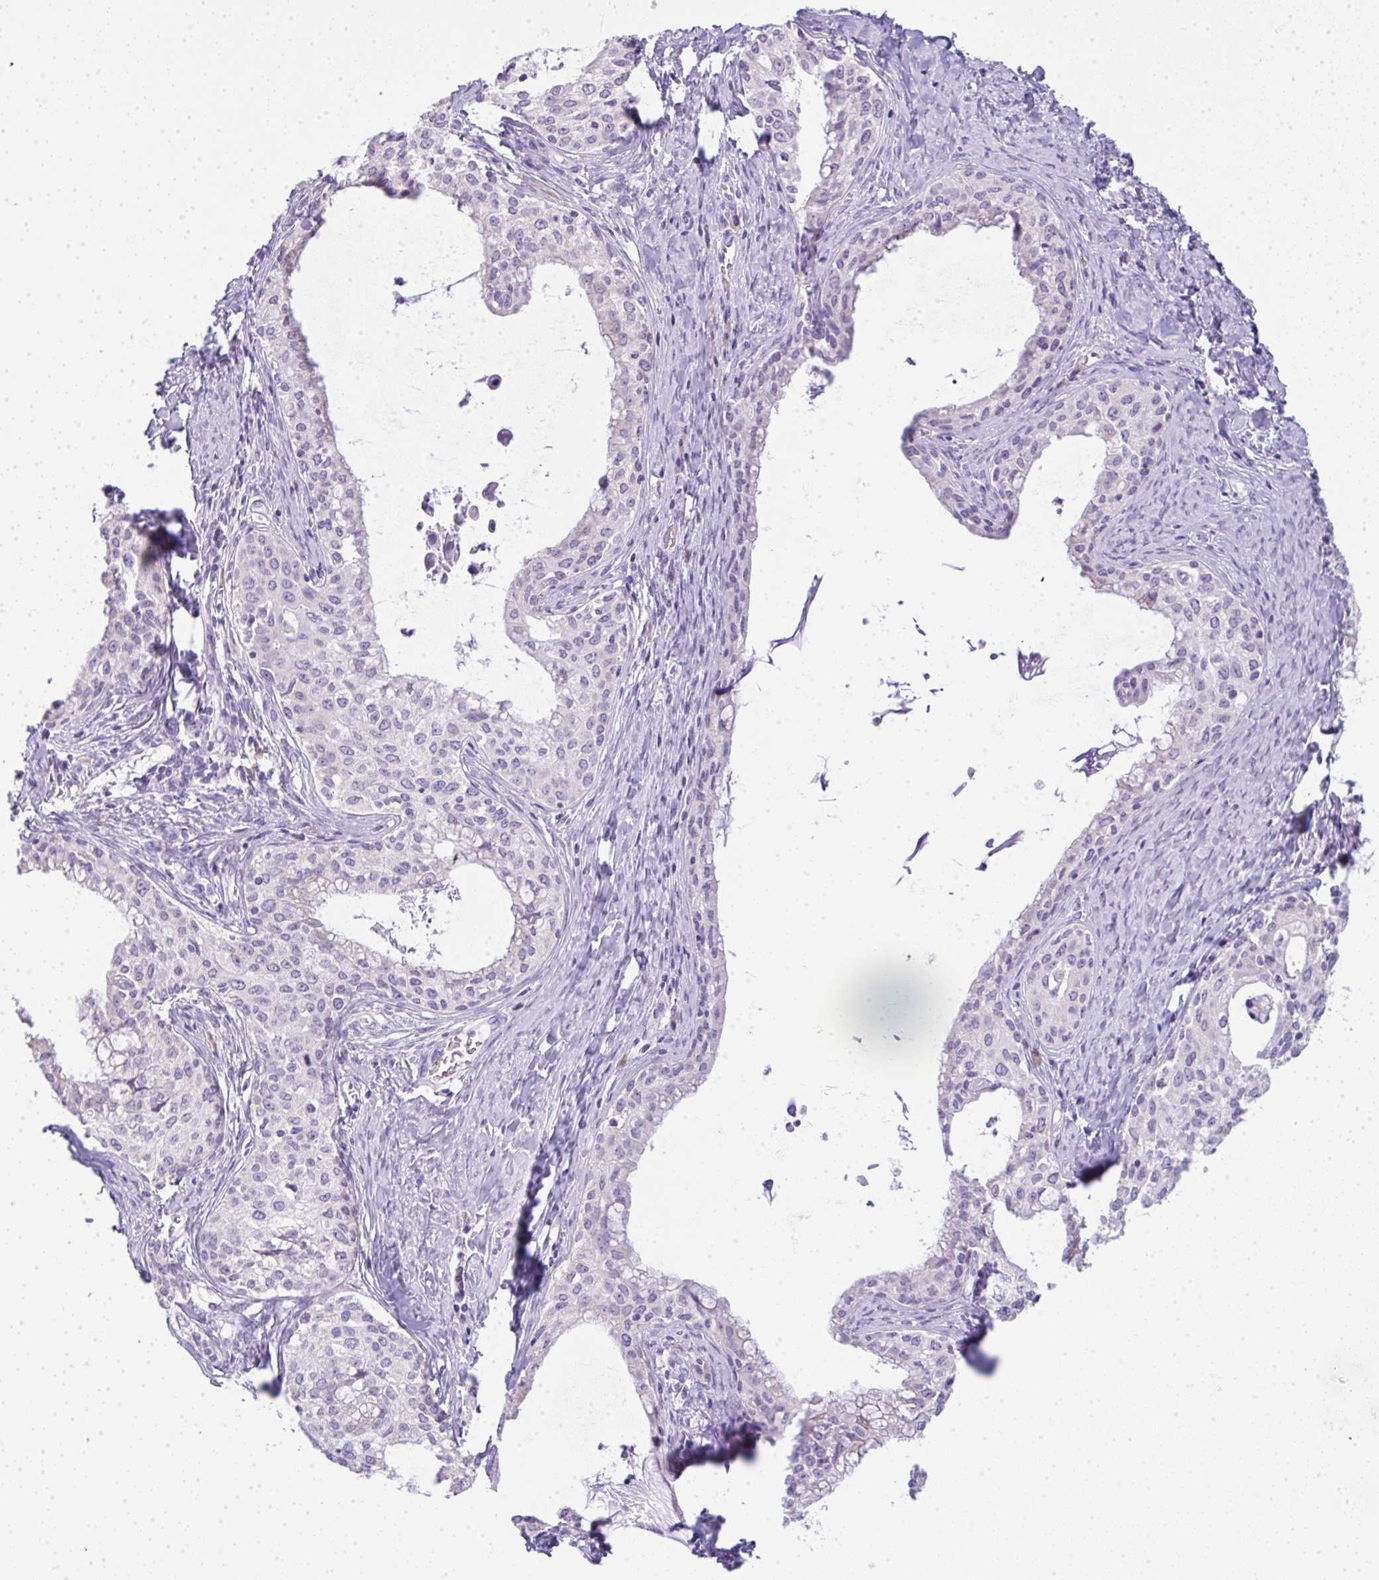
{"staining": {"intensity": "negative", "quantity": "none", "location": "none"}, "tissue": "cervical cancer", "cell_type": "Tumor cells", "image_type": "cancer", "snomed": [{"axis": "morphology", "description": "Squamous cell carcinoma, NOS"}, {"axis": "morphology", "description": "Adenocarcinoma, NOS"}, {"axis": "topography", "description": "Cervix"}], "caption": "A micrograph of cervical squamous cell carcinoma stained for a protein reveals no brown staining in tumor cells.", "gene": "LPAR4", "patient": {"sex": "female", "age": 52}}